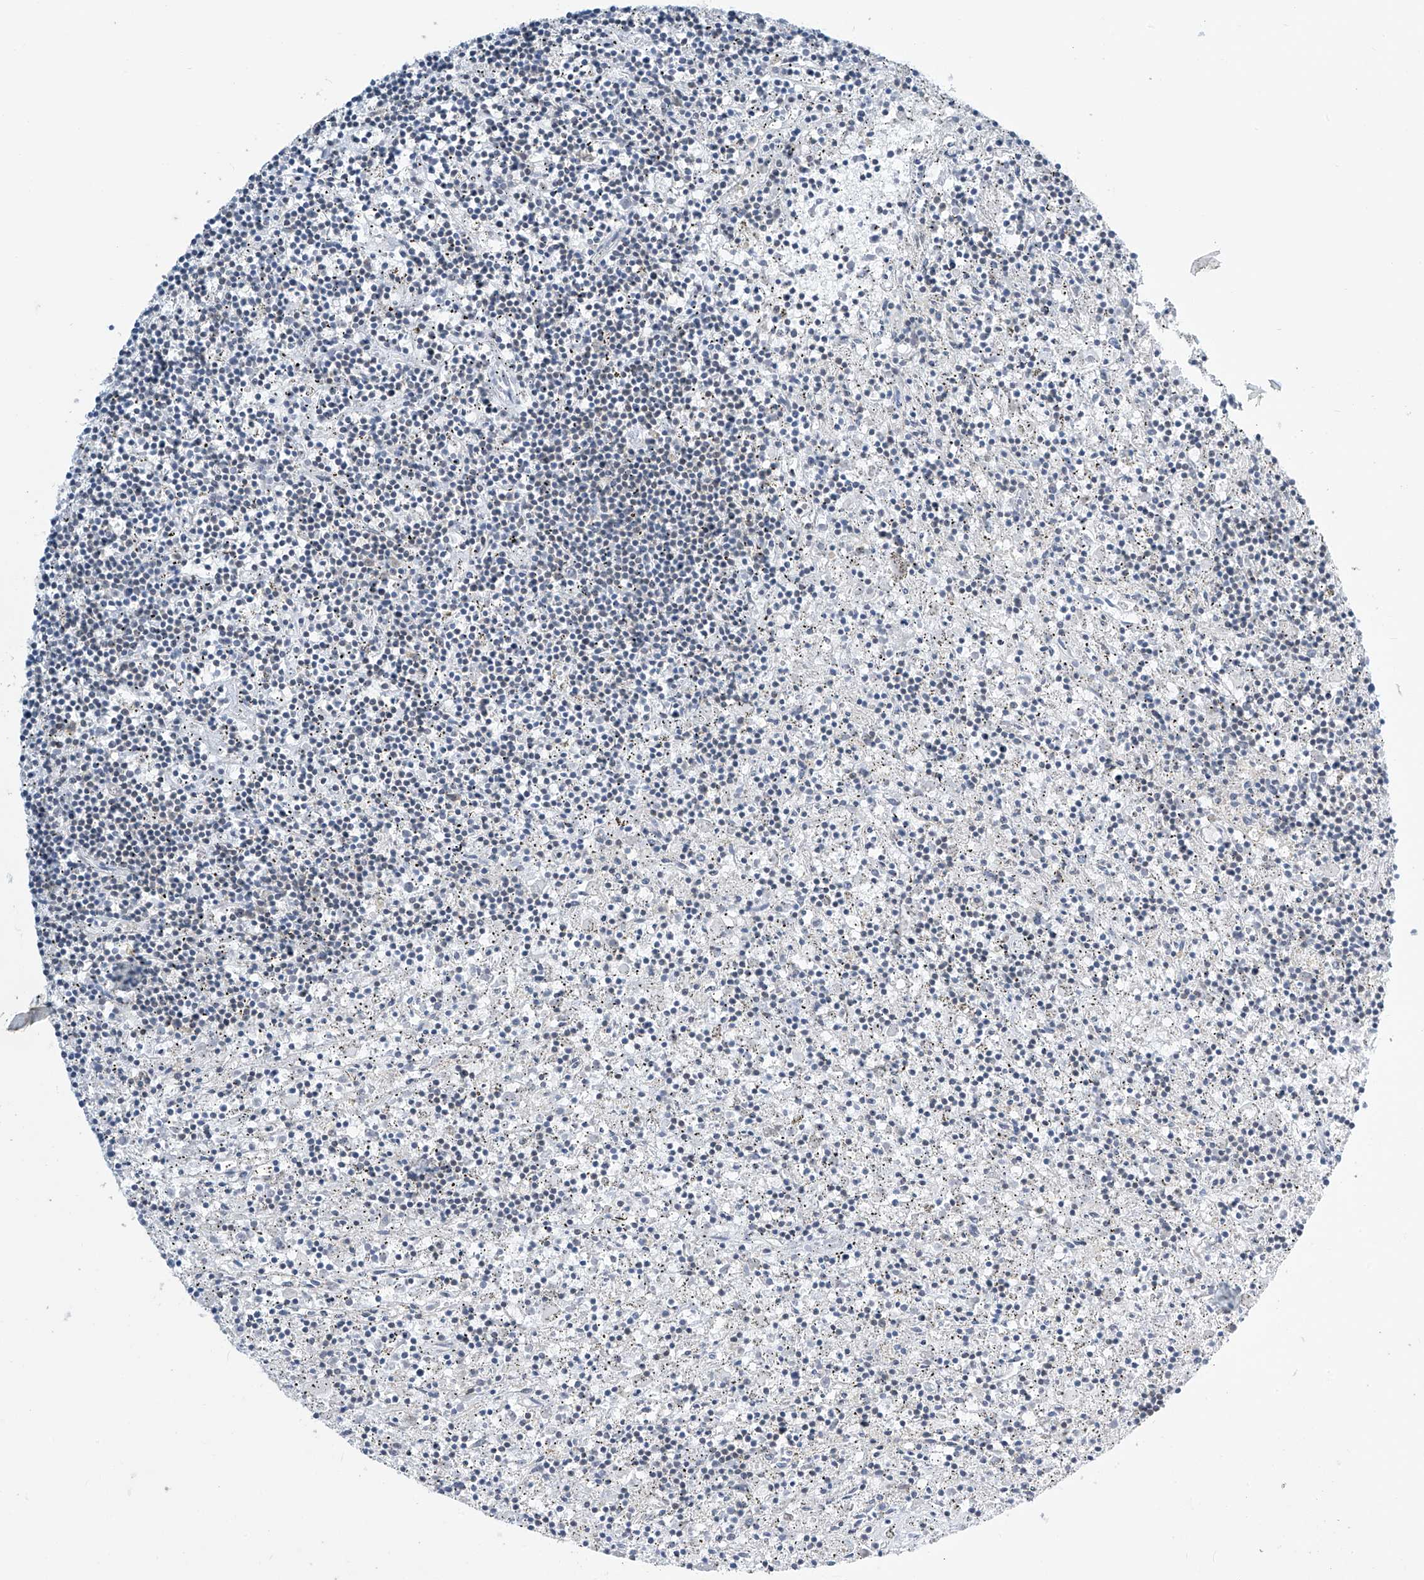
{"staining": {"intensity": "negative", "quantity": "none", "location": "none"}, "tissue": "lymphoma", "cell_type": "Tumor cells", "image_type": "cancer", "snomed": [{"axis": "morphology", "description": "Malignant lymphoma, non-Hodgkin's type, Low grade"}, {"axis": "topography", "description": "Spleen"}], "caption": "There is no significant staining in tumor cells of malignant lymphoma, non-Hodgkin's type (low-grade).", "gene": "APLF", "patient": {"sex": "male", "age": 76}}